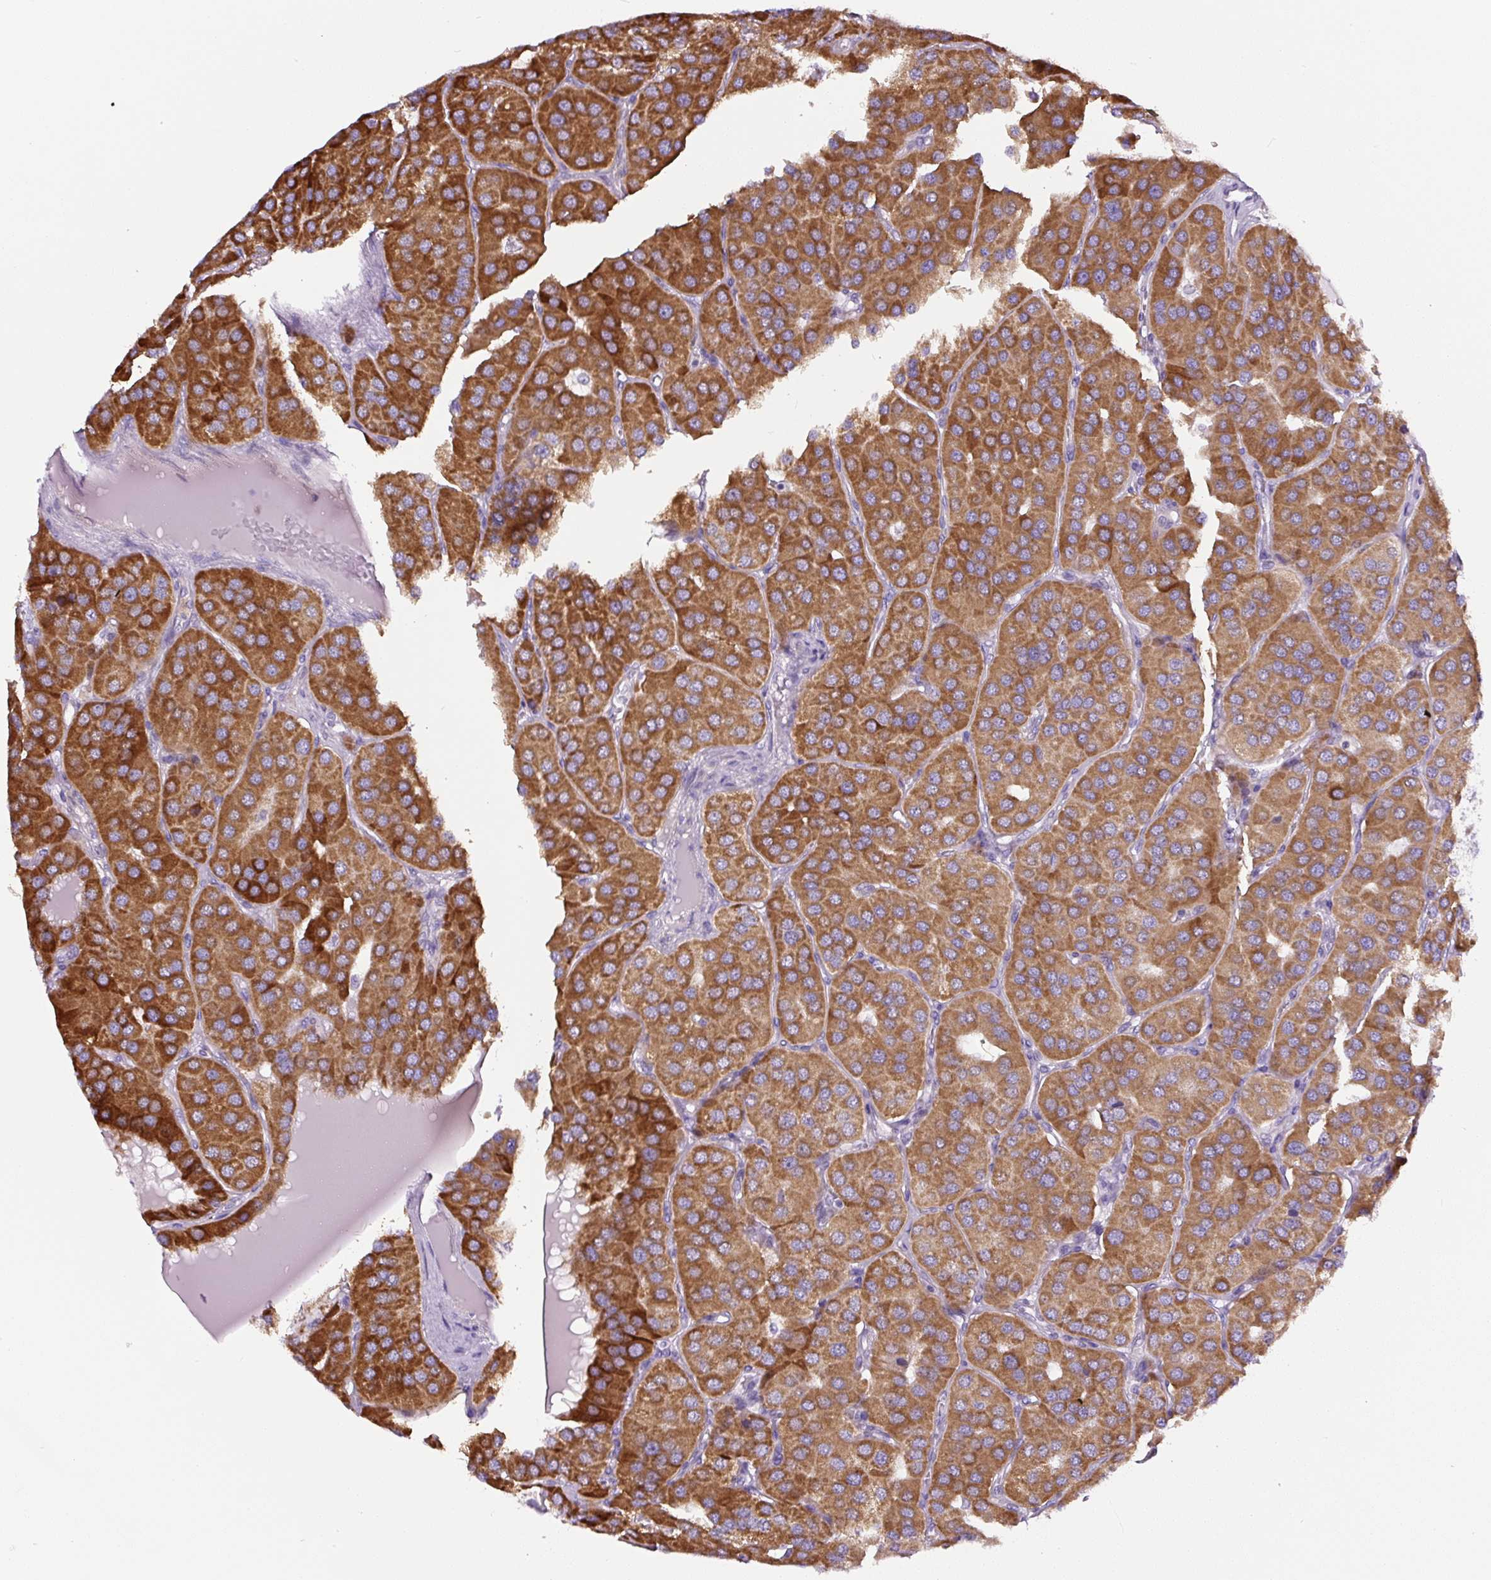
{"staining": {"intensity": "strong", "quantity": ">75%", "location": "cytoplasmic/membranous"}, "tissue": "parathyroid gland", "cell_type": "Glandular cells", "image_type": "normal", "snomed": [{"axis": "morphology", "description": "Normal tissue, NOS"}, {"axis": "morphology", "description": "Adenoma, NOS"}, {"axis": "topography", "description": "Parathyroid gland"}], "caption": "IHC photomicrograph of normal parathyroid gland: human parathyroid gland stained using immunohistochemistry demonstrates high levels of strong protein expression localized specifically in the cytoplasmic/membranous of glandular cells, appearing as a cytoplasmic/membranous brown color.", "gene": "HPS4", "patient": {"sex": "female", "age": 86}}